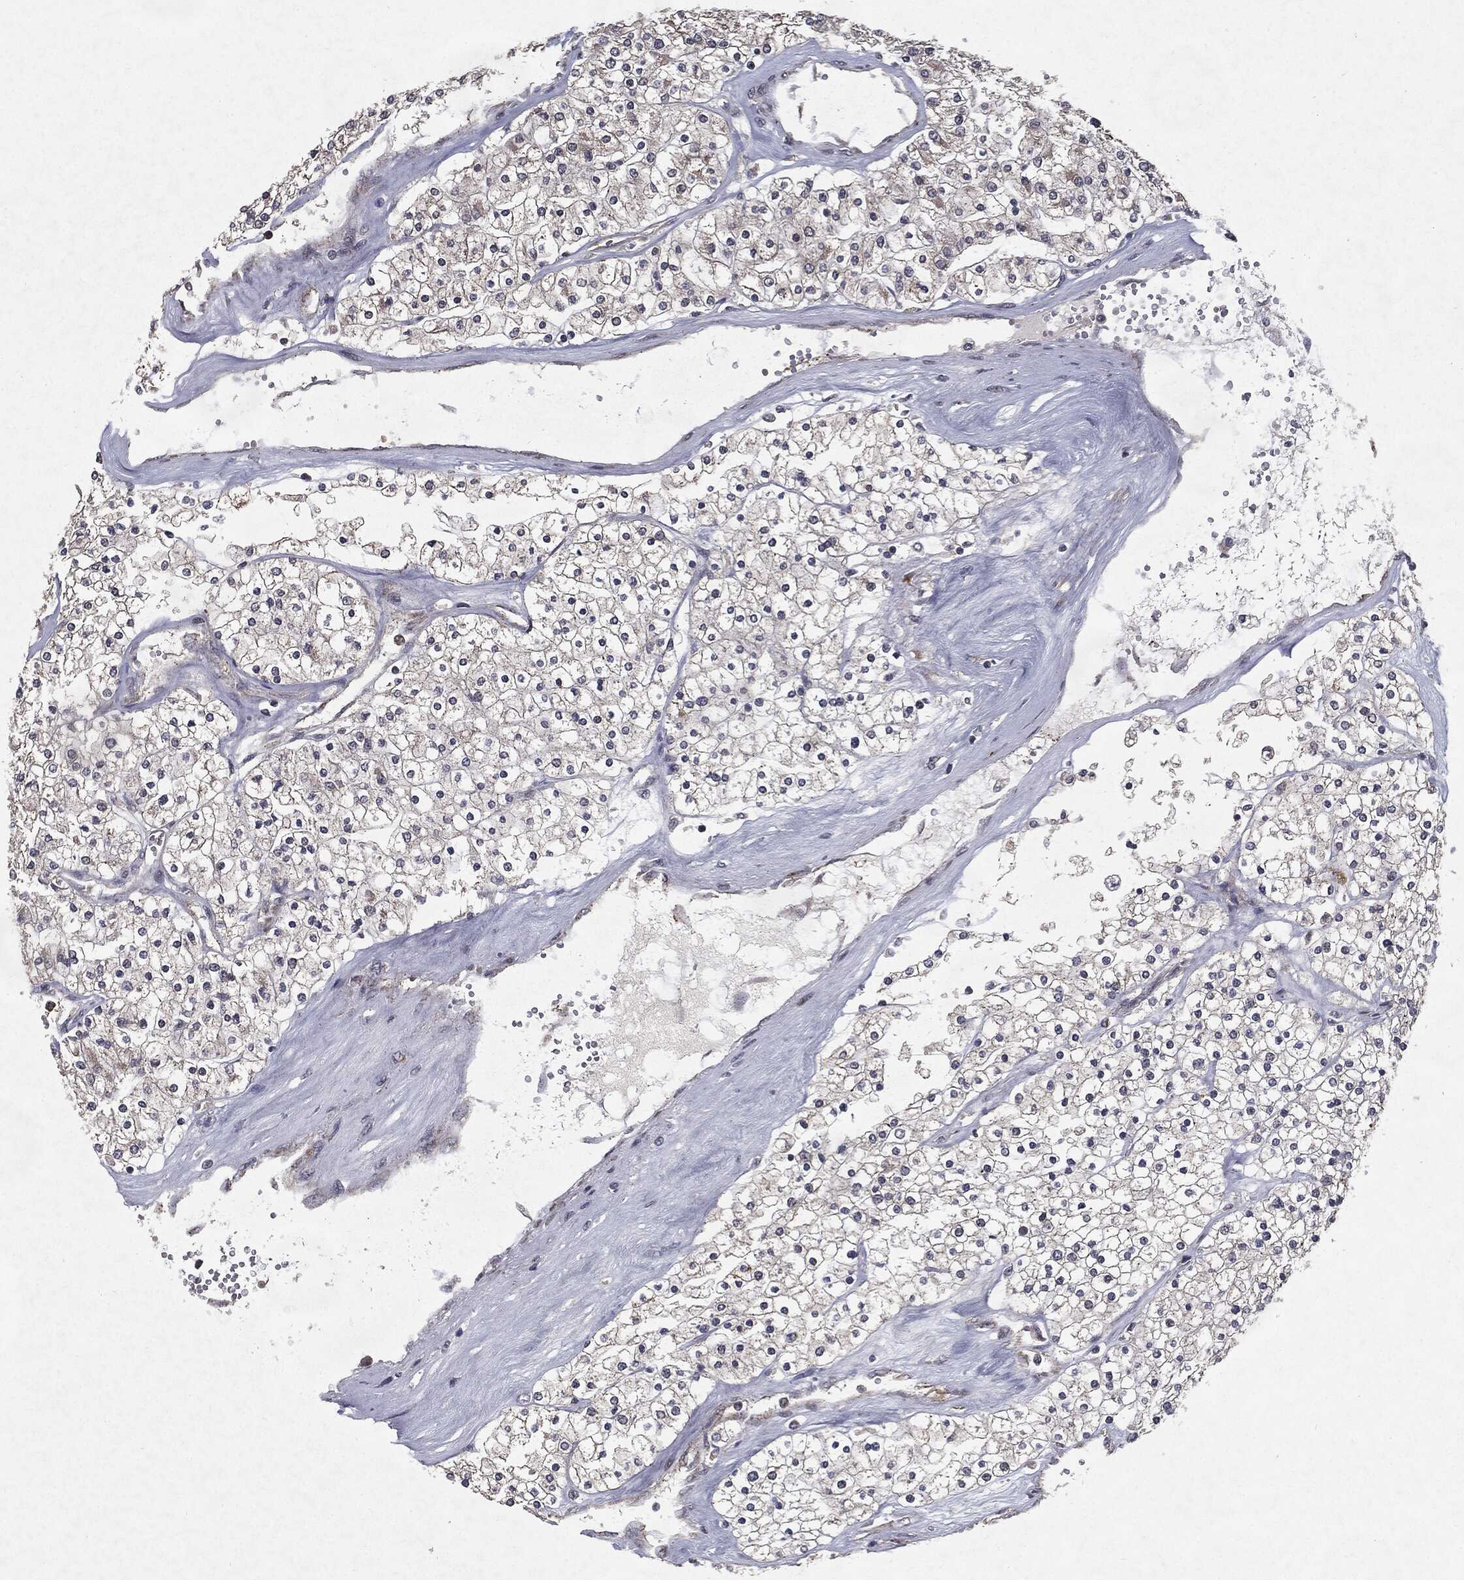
{"staining": {"intensity": "negative", "quantity": "none", "location": "none"}, "tissue": "renal cancer", "cell_type": "Tumor cells", "image_type": "cancer", "snomed": [{"axis": "morphology", "description": "Adenocarcinoma, NOS"}, {"axis": "topography", "description": "Kidney"}], "caption": "Micrograph shows no significant protein staining in tumor cells of renal cancer (adenocarcinoma).", "gene": "HDAC5", "patient": {"sex": "male", "age": 80}}